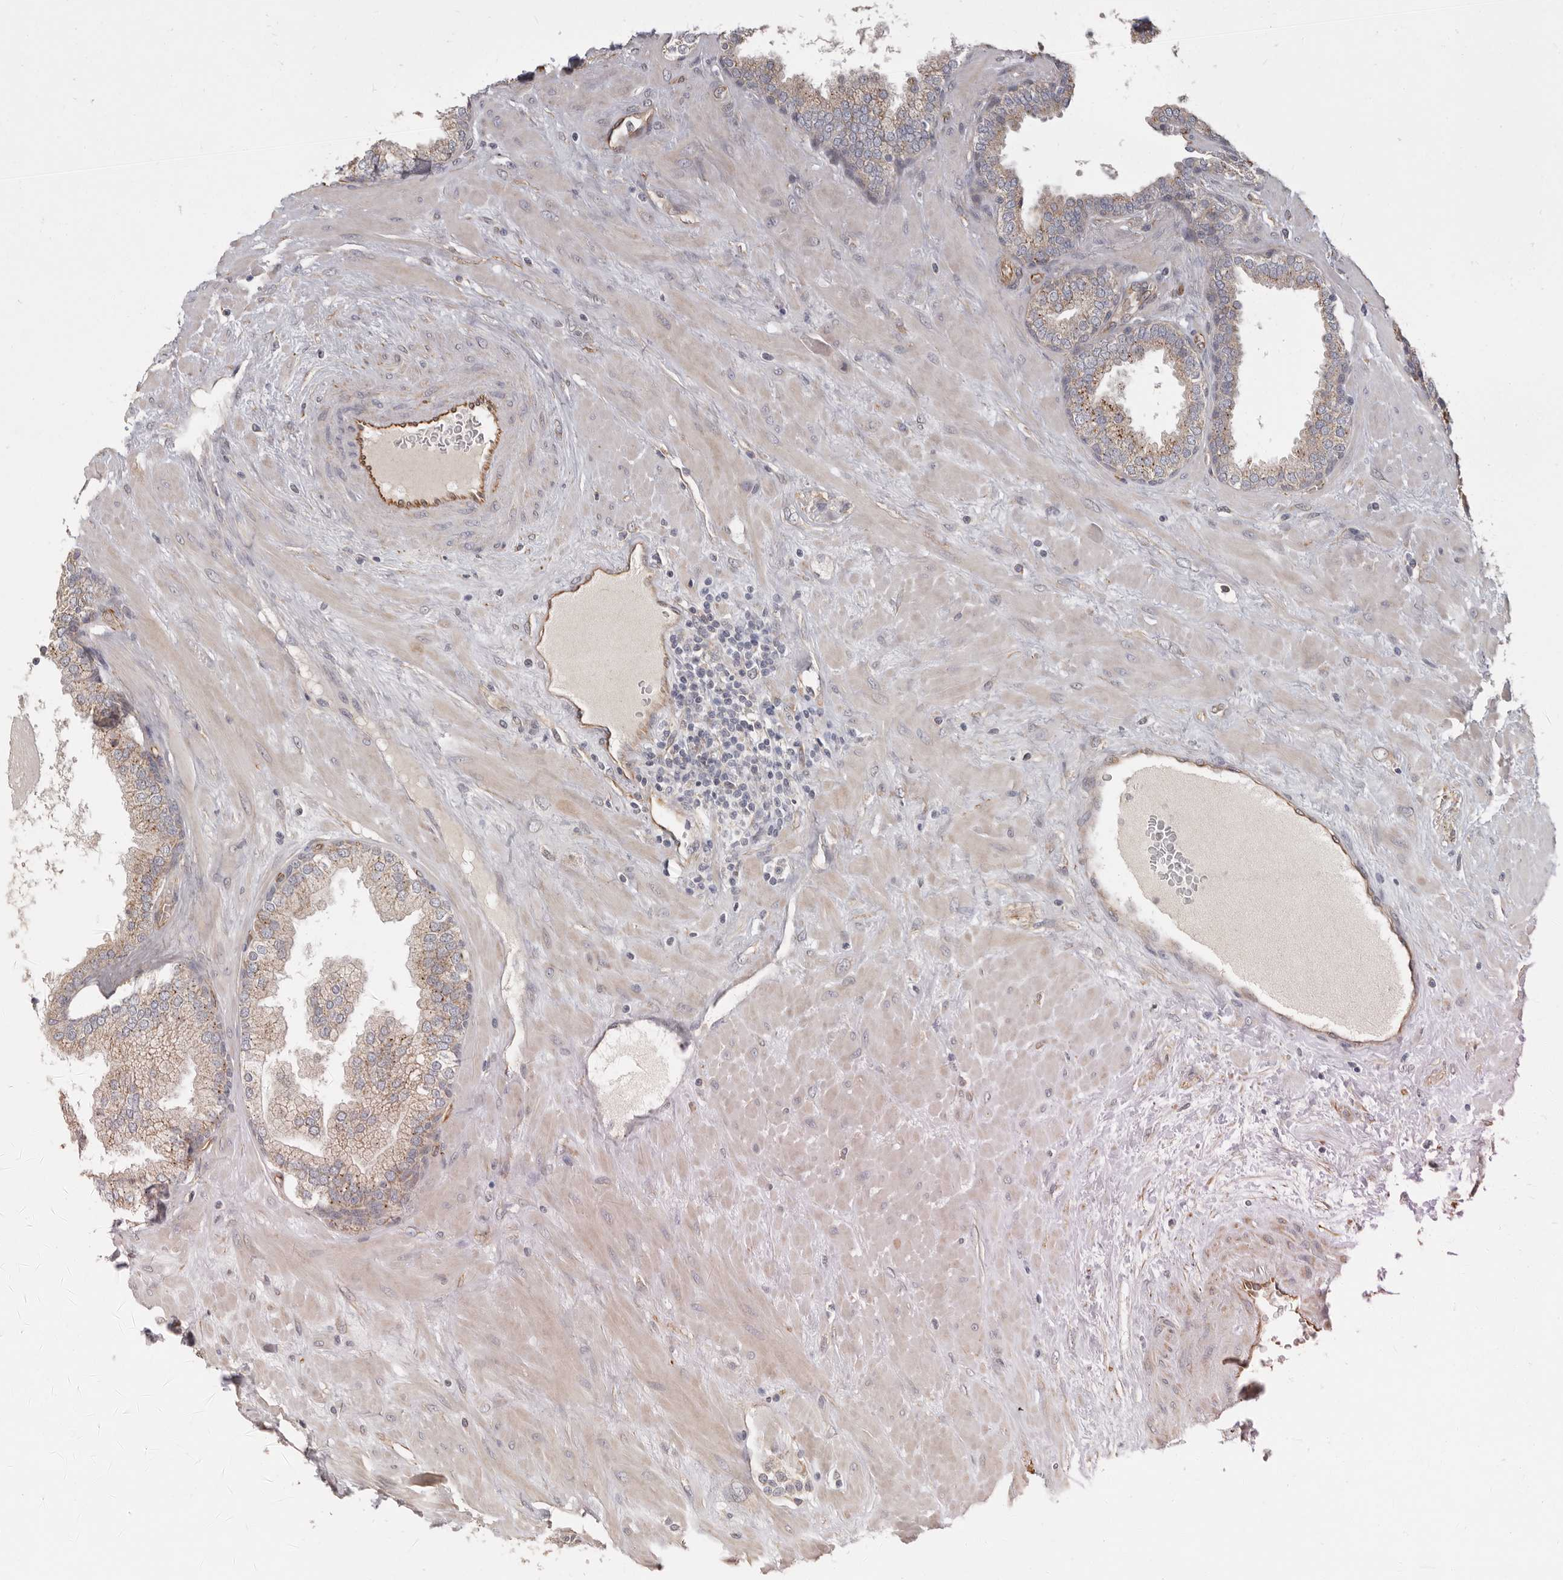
{"staining": {"intensity": "moderate", "quantity": "<25%", "location": "cytoplasmic/membranous"}, "tissue": "prostate", "cell_type": "Glandular cells", "image_type": "normal", "snomed": [{"axis": "morphology", "description": "Normal tissue, NOS"}, {"axis": "topography", "description": "Prostate"}], "caption": "A brown stain shows moderate cytoplasmic/membranous positivity of a protein in glandular cells of unremarkable prostate. The staining was performed using DAB, with brown indicating positive protein expression. Nuclei are stained blue with hematoxylin.", "gene": "SPRING1", "patient": {"sex": "male", "age": 51}}